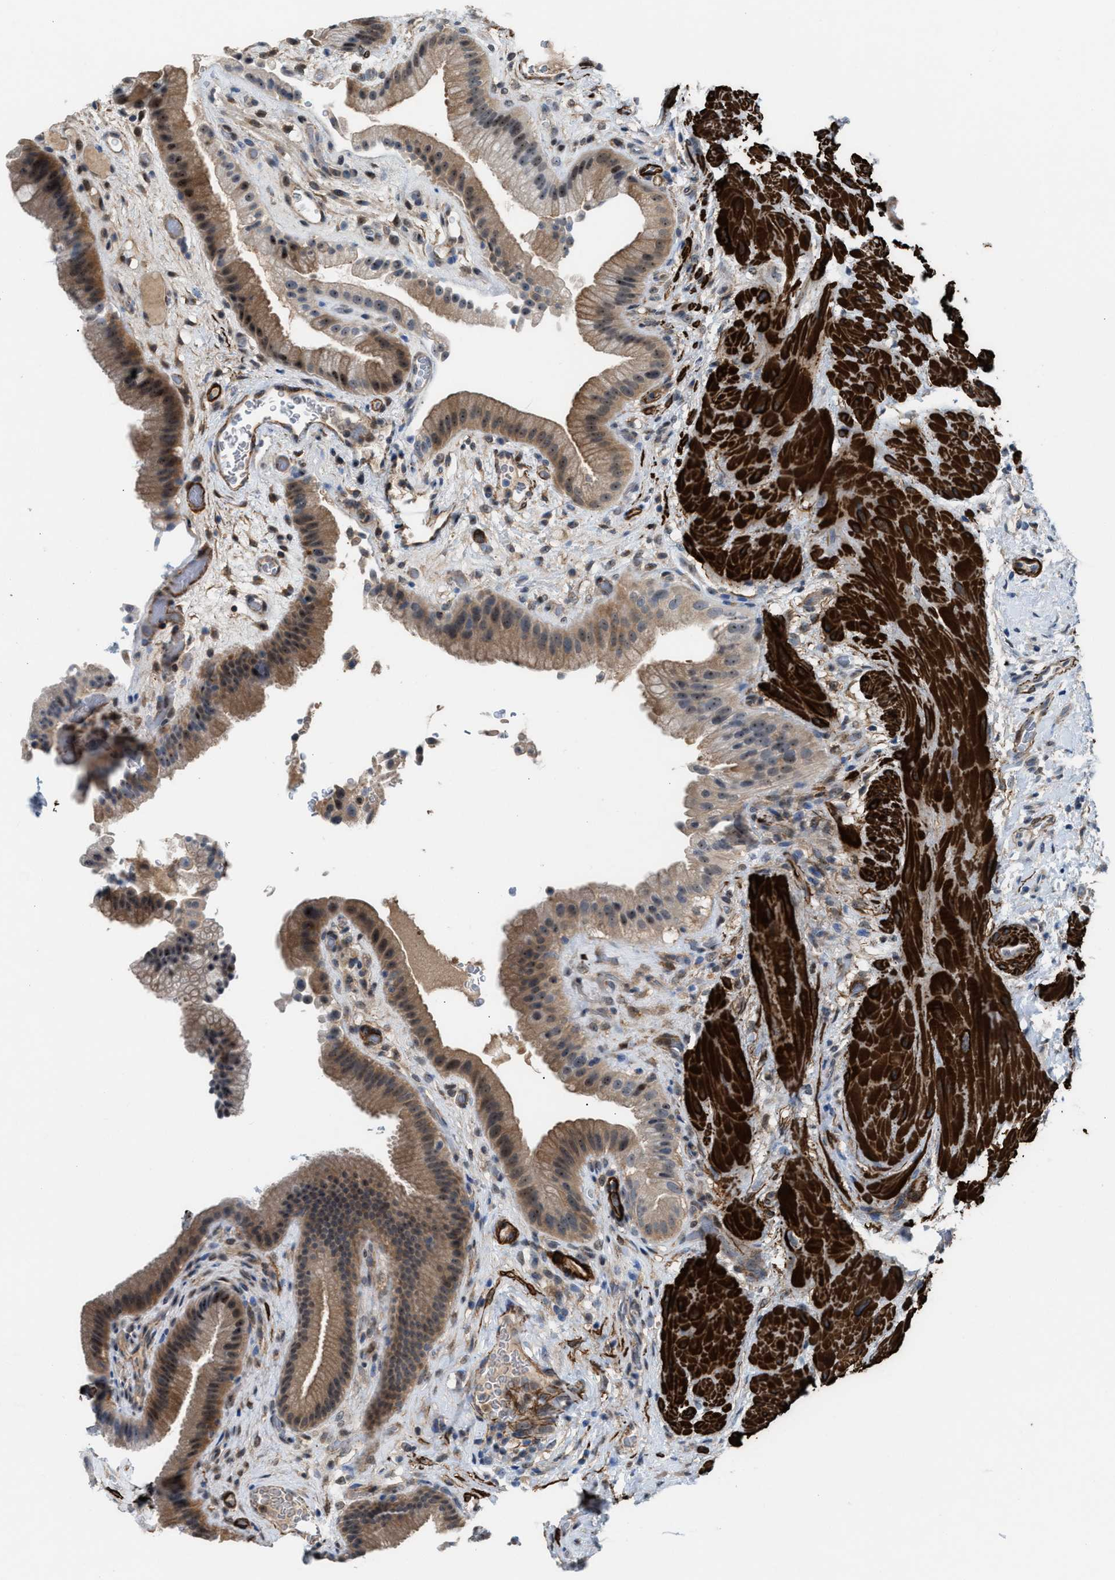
{"staining": {"intensity": "moderate", "quantity": "25%-75%", "location": "cytoplasmic/membranous,nuclear"}, "tissue": "gallbladder", "cell_type": "Glandular cells", "image_type": "normal", "snomed": [{"axis": "morphology", "description": "Normal tissue, NOS"}, {"axis": "topography", "description": "Gallbladder"}], "caption": "This is a photomicrograph of IHC staining of unremarkable gallbladder, which shows moderate staining in the cytoplasmic/membranous,nuclear of glandular cells.", "gene": "NQO2", "patient": {"sex": "male", "age": 49}}